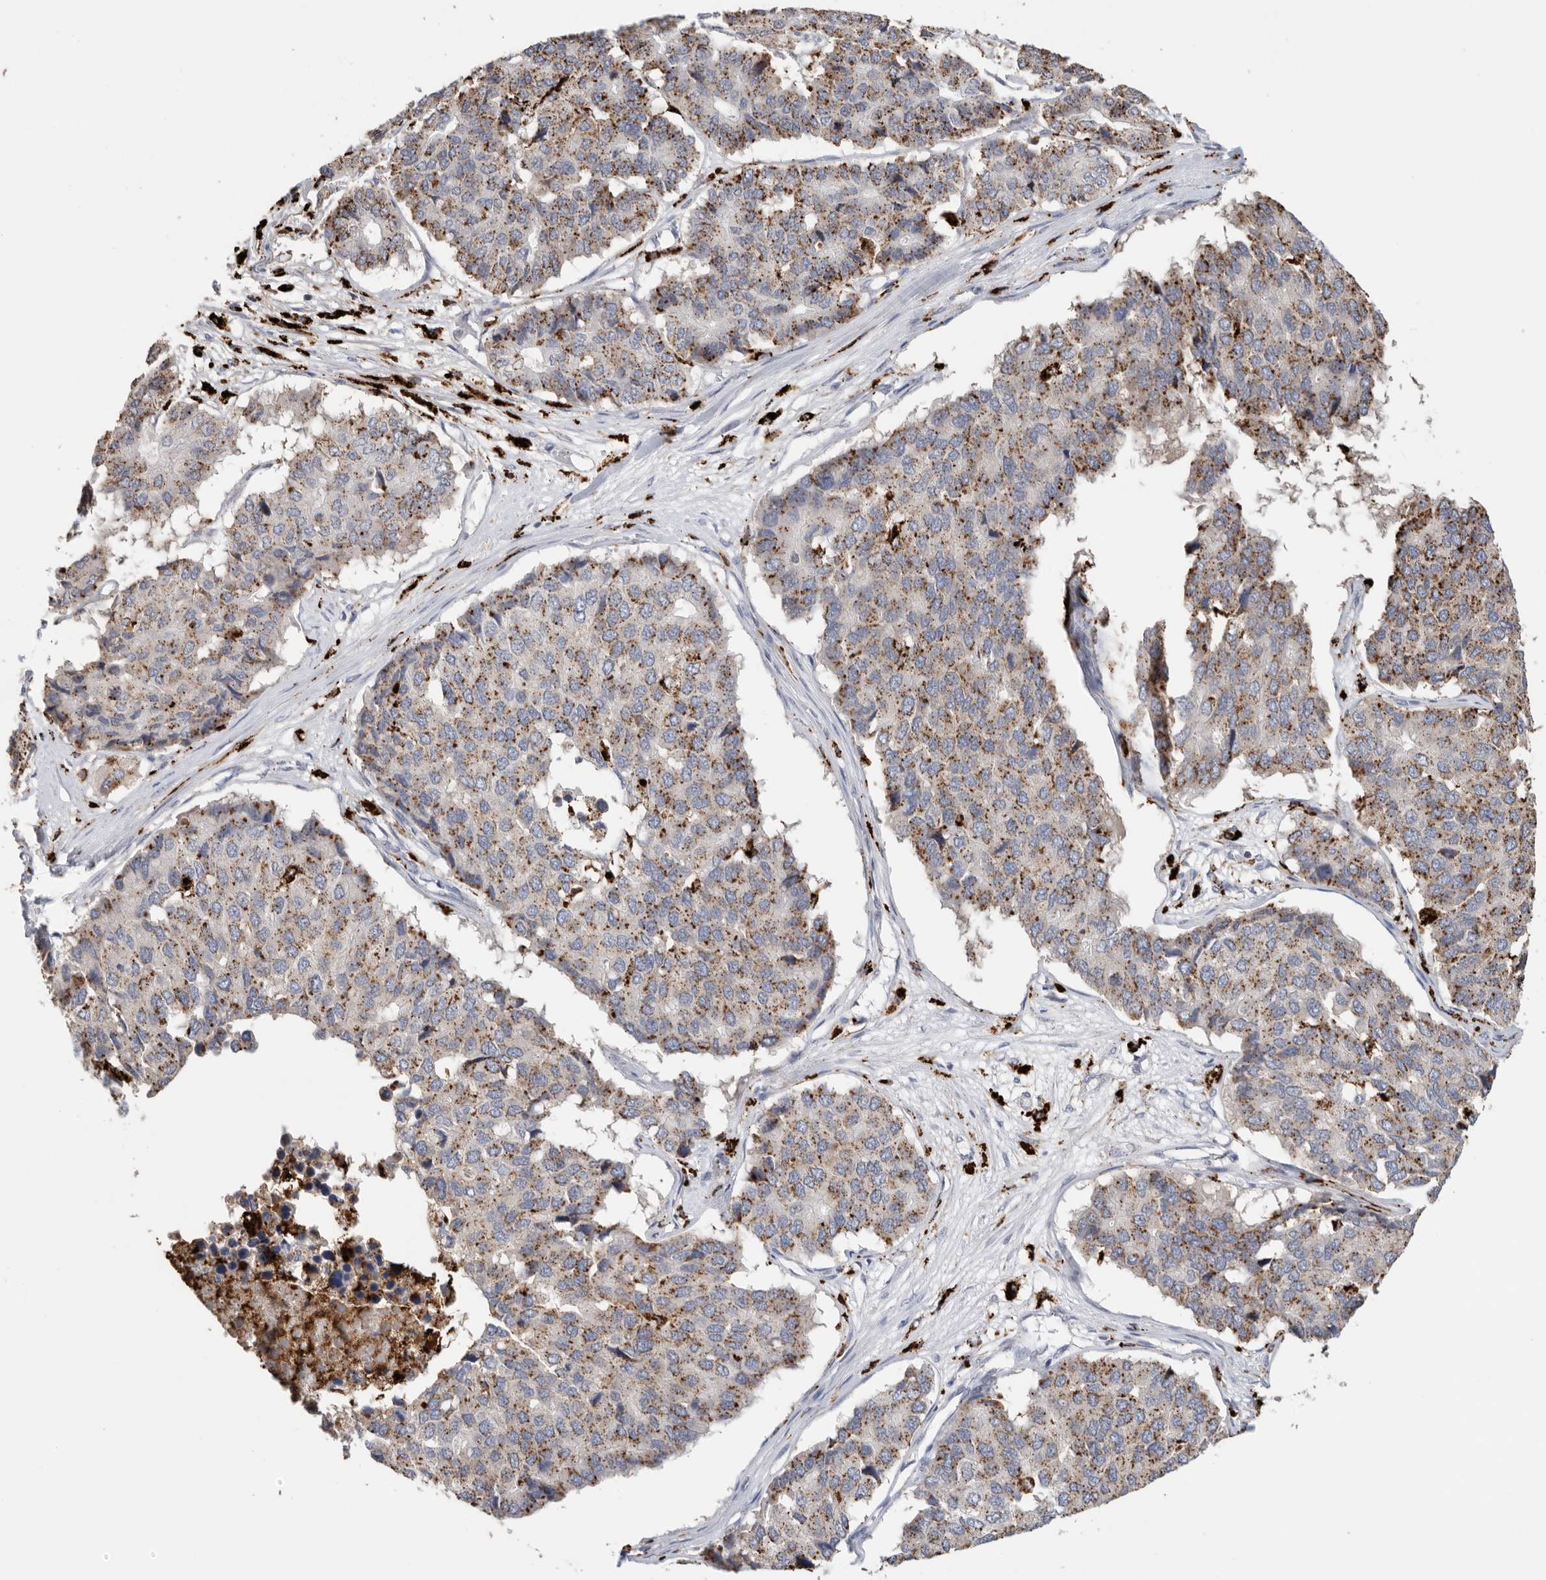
{"staining": {"intensity": "strong", "quantity": ">75%", "location": "cytoplasmic/membranous"}, "tissue": "pancreatic cancer", "cell_type": "Tumor cells", "image_type": "cancer", "snomed": [{"axis": "morphology", "description": "Adenocarcinoma, NOS"}, {"axis": "topography", "description": "Pancreas"}], "caption": "Tumor cells display high levels of strong cytoplasmic/membranous positivity in approximately >75% of cells in adenocarcinoma (pancreatic).", "gene": "GGH", "patient": {"sex": "male", "age": 50}}